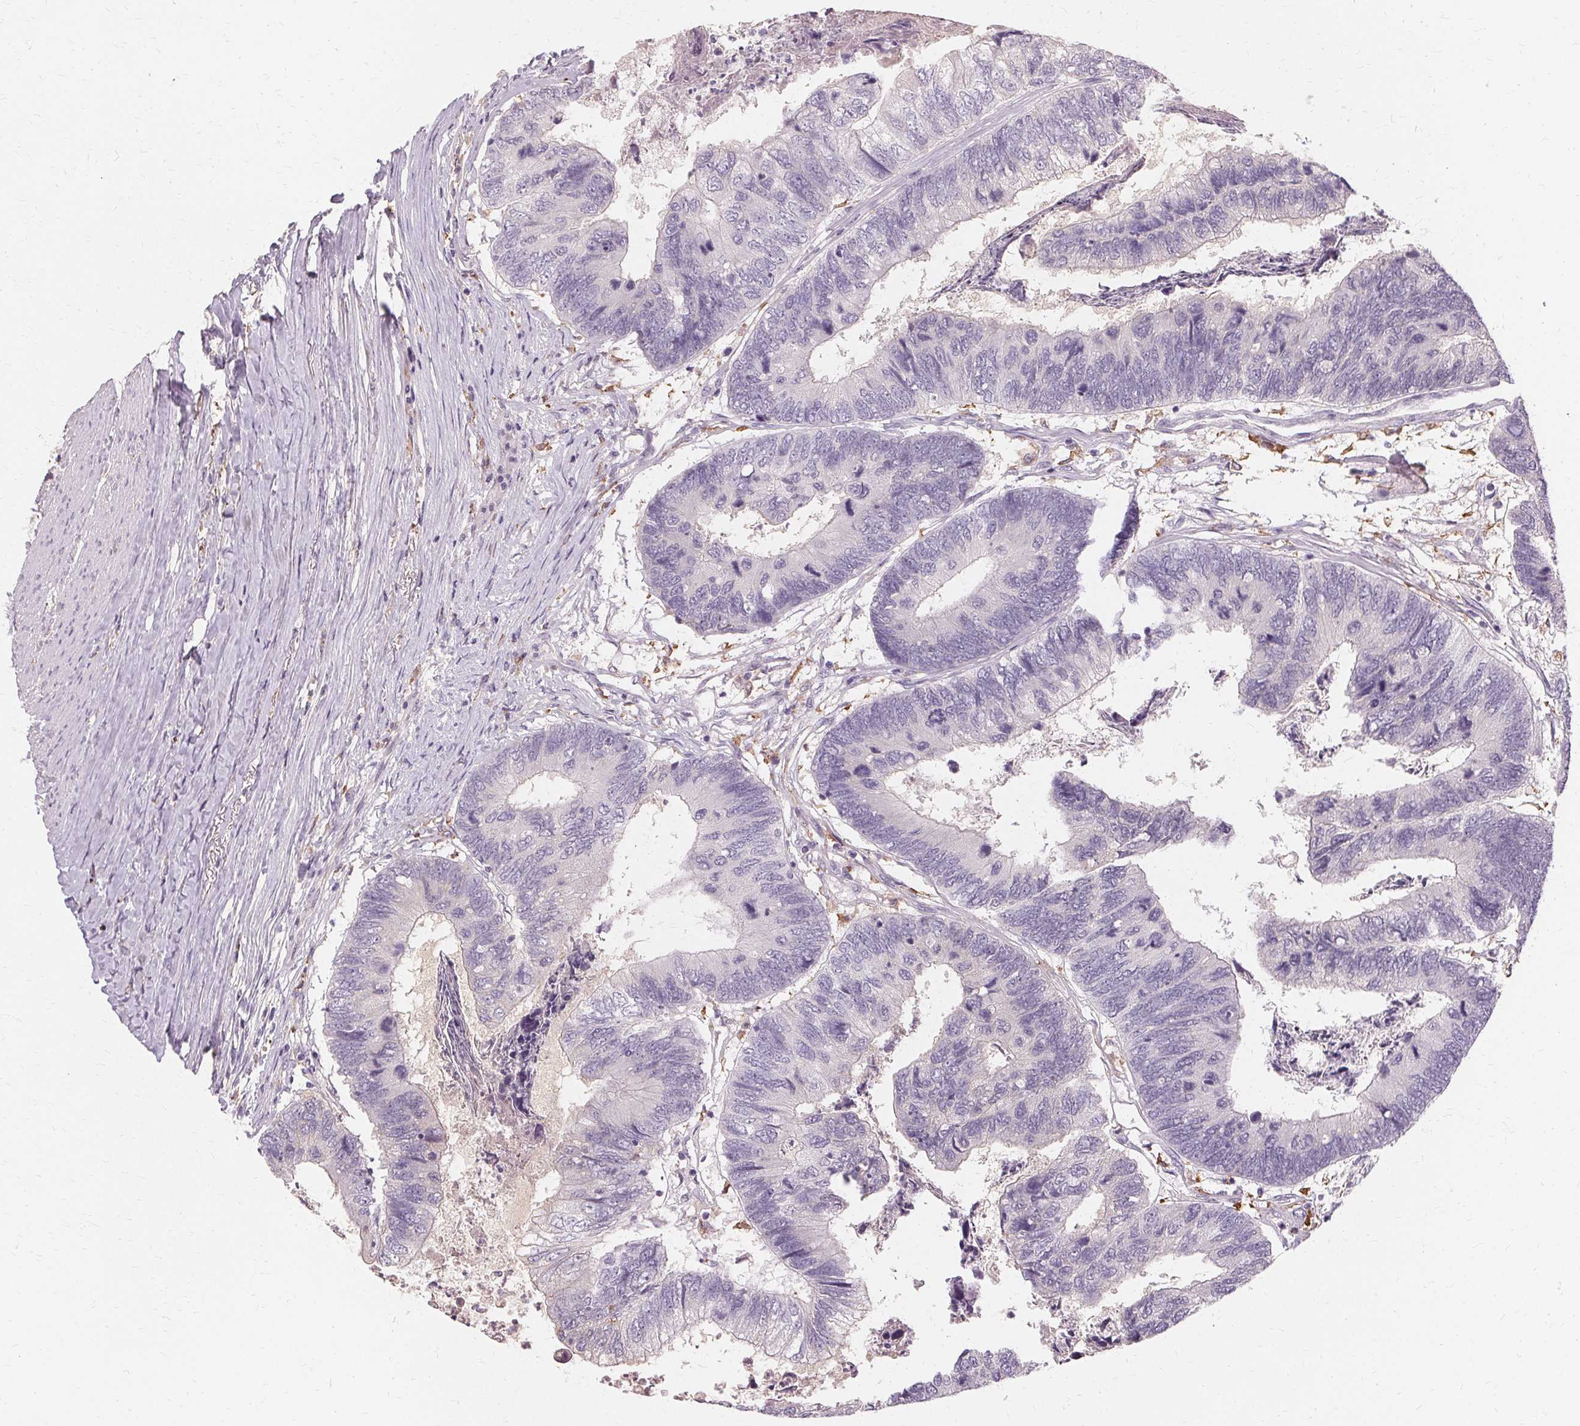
{"staining": {"intensity": "negative", "quantity": "none", "location": "none"}, "tissue": "colorectal cancer", "cell_type": "Tumor cells", "image_type": "cancer", "snomed": [{"axis": "morphology", "description": "Adenocarcinoma, NOS"}, {"axis": "topography", "description": "Colon"}], "caption": "The image displays no staining of tumor cells in colorectal cancer. Brightfield microscopy of IHC stained with DAB (brown) and hematoxylin (blue), captured at high magnification.", "gene": "IFNGR1", "patient": {"sex": "female", "age": 67}}